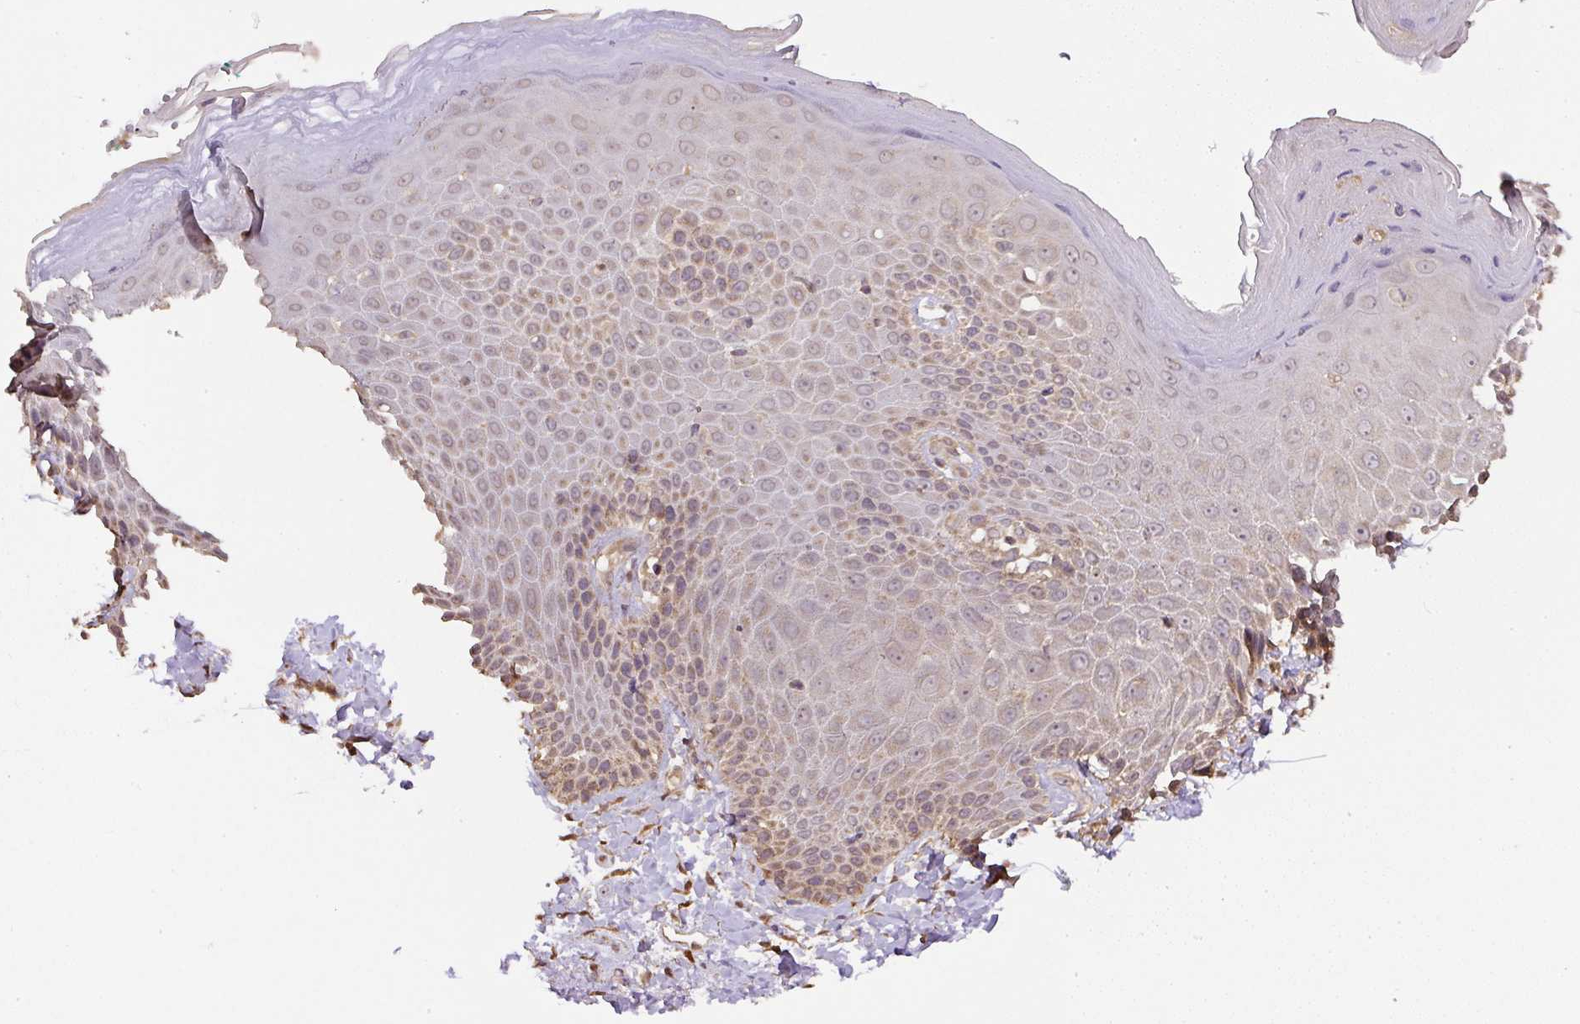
{"staining": {"intensity": "weak", "quantity": "25%-75%", "location": "cytoplasmic/membranous,nuclear"}, "tissue": "skin", "cell_type": "Epidermal cells", "image_type": "normal", "snomed": [{"axis": "morphology", "description": "Normal tissue, NOS"}, {"axis": "topography", "description": "Peripheral nerve tissue"}], "caption": "Weak cytoplasmic/membranous,nuclear staining is seen in about 25%-75% of epidermal cells in unremarkable skin.", "gene": "TMEM170B", "patient": {"sex": "male", "age": 51}}